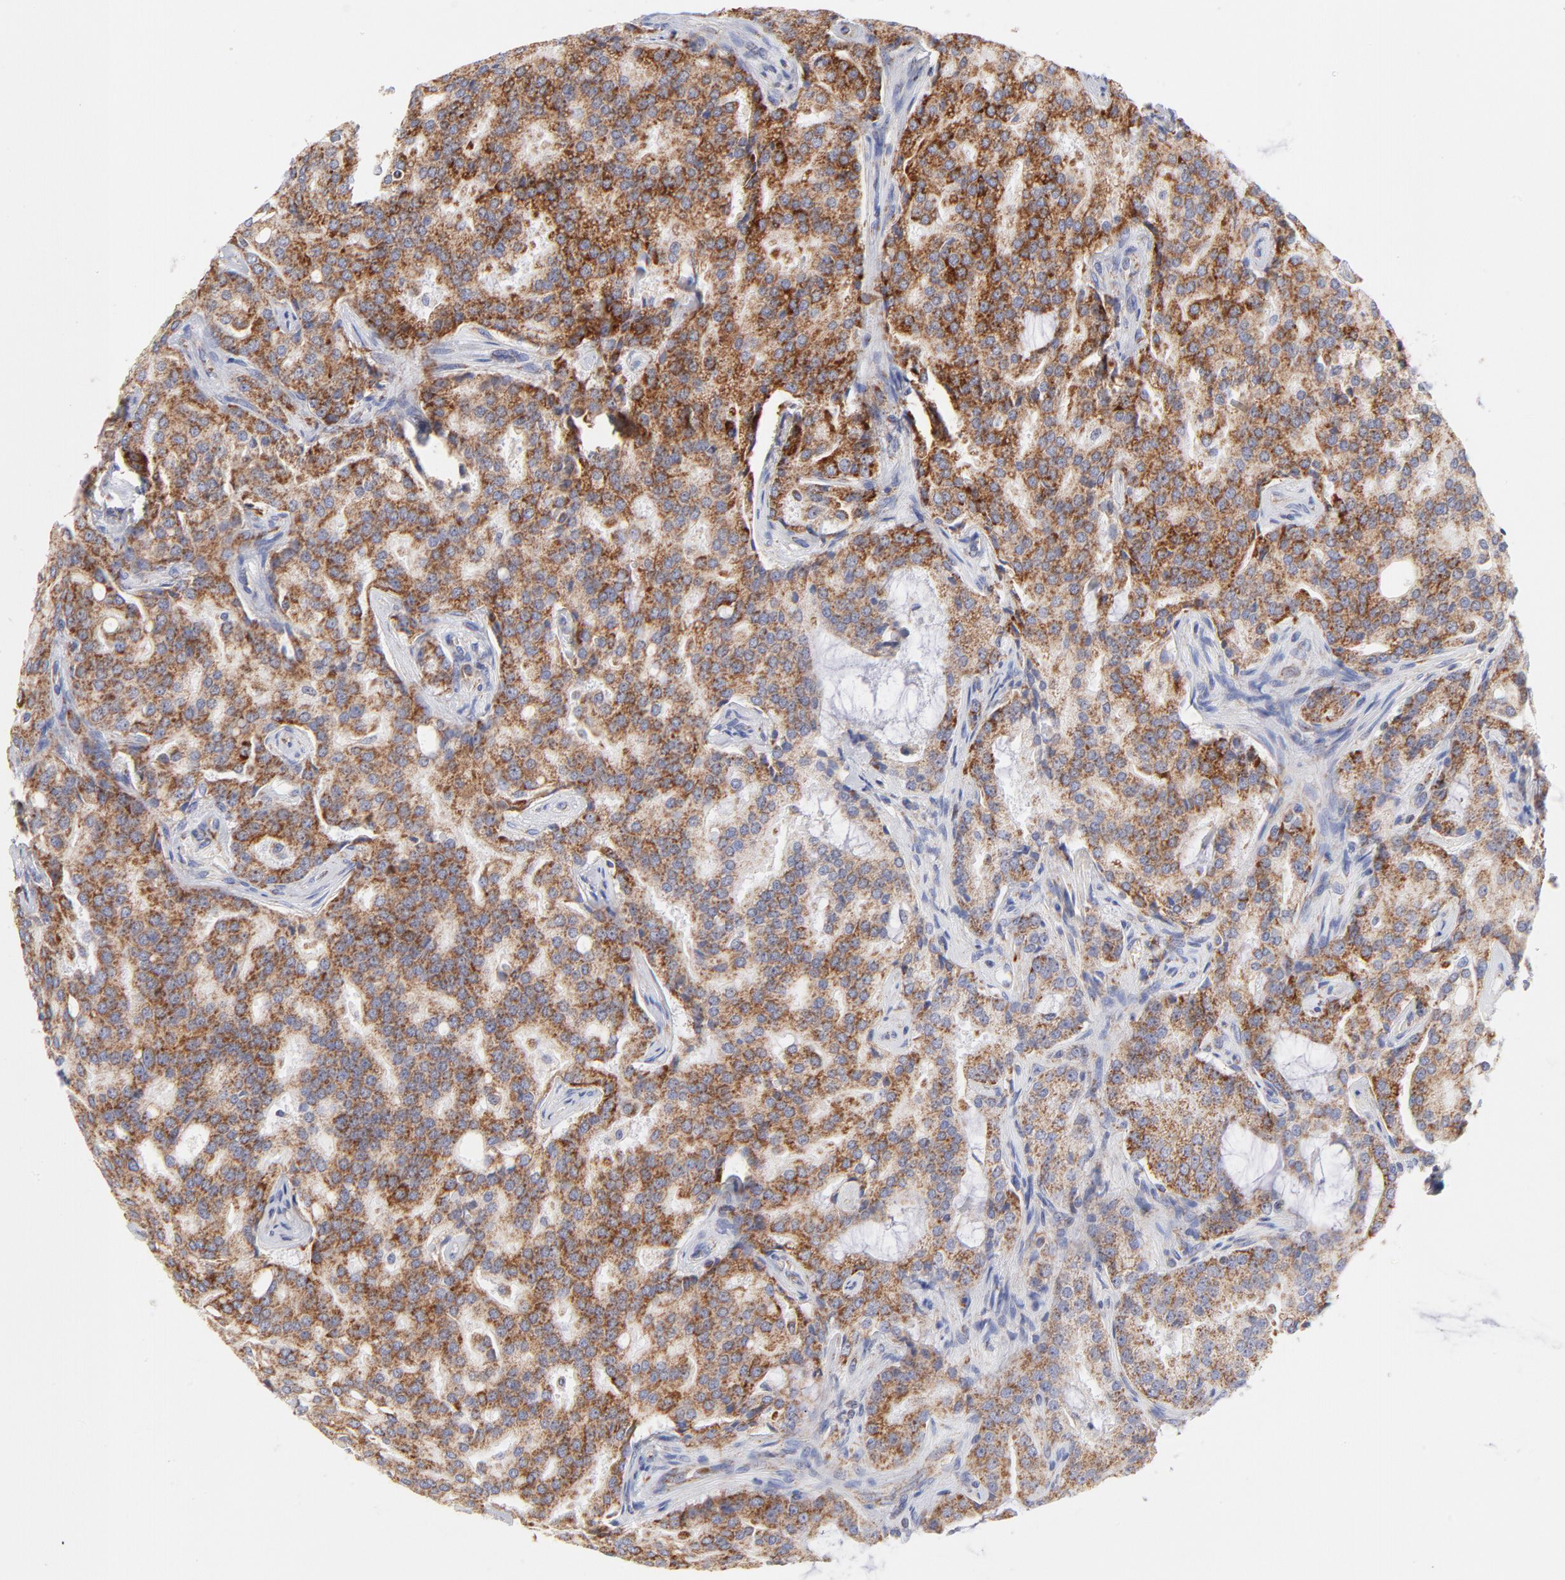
{"staining": {"intensity": "moderate", "quantity": ">75%", "location": "cytoplasmic/membranous"}, "tissue": "prostate cancer", "cell_type": "Tumor cells", "image_type": "cancer", "snomed": [{"axis": "morphology", "description": "Adenocarcinoma, High grade"}, {"axis": "topography", "description": "Prostate"}], "caption": "Human prostate cancer (adenocarcinoma (high-grade)) stained with a brown dye displays moderate cytoplasmic/membranous positive expression in about >75% of tumor cells.", "gene": "TIMM8A", "patient": {"sex": "male", "age": 72}}